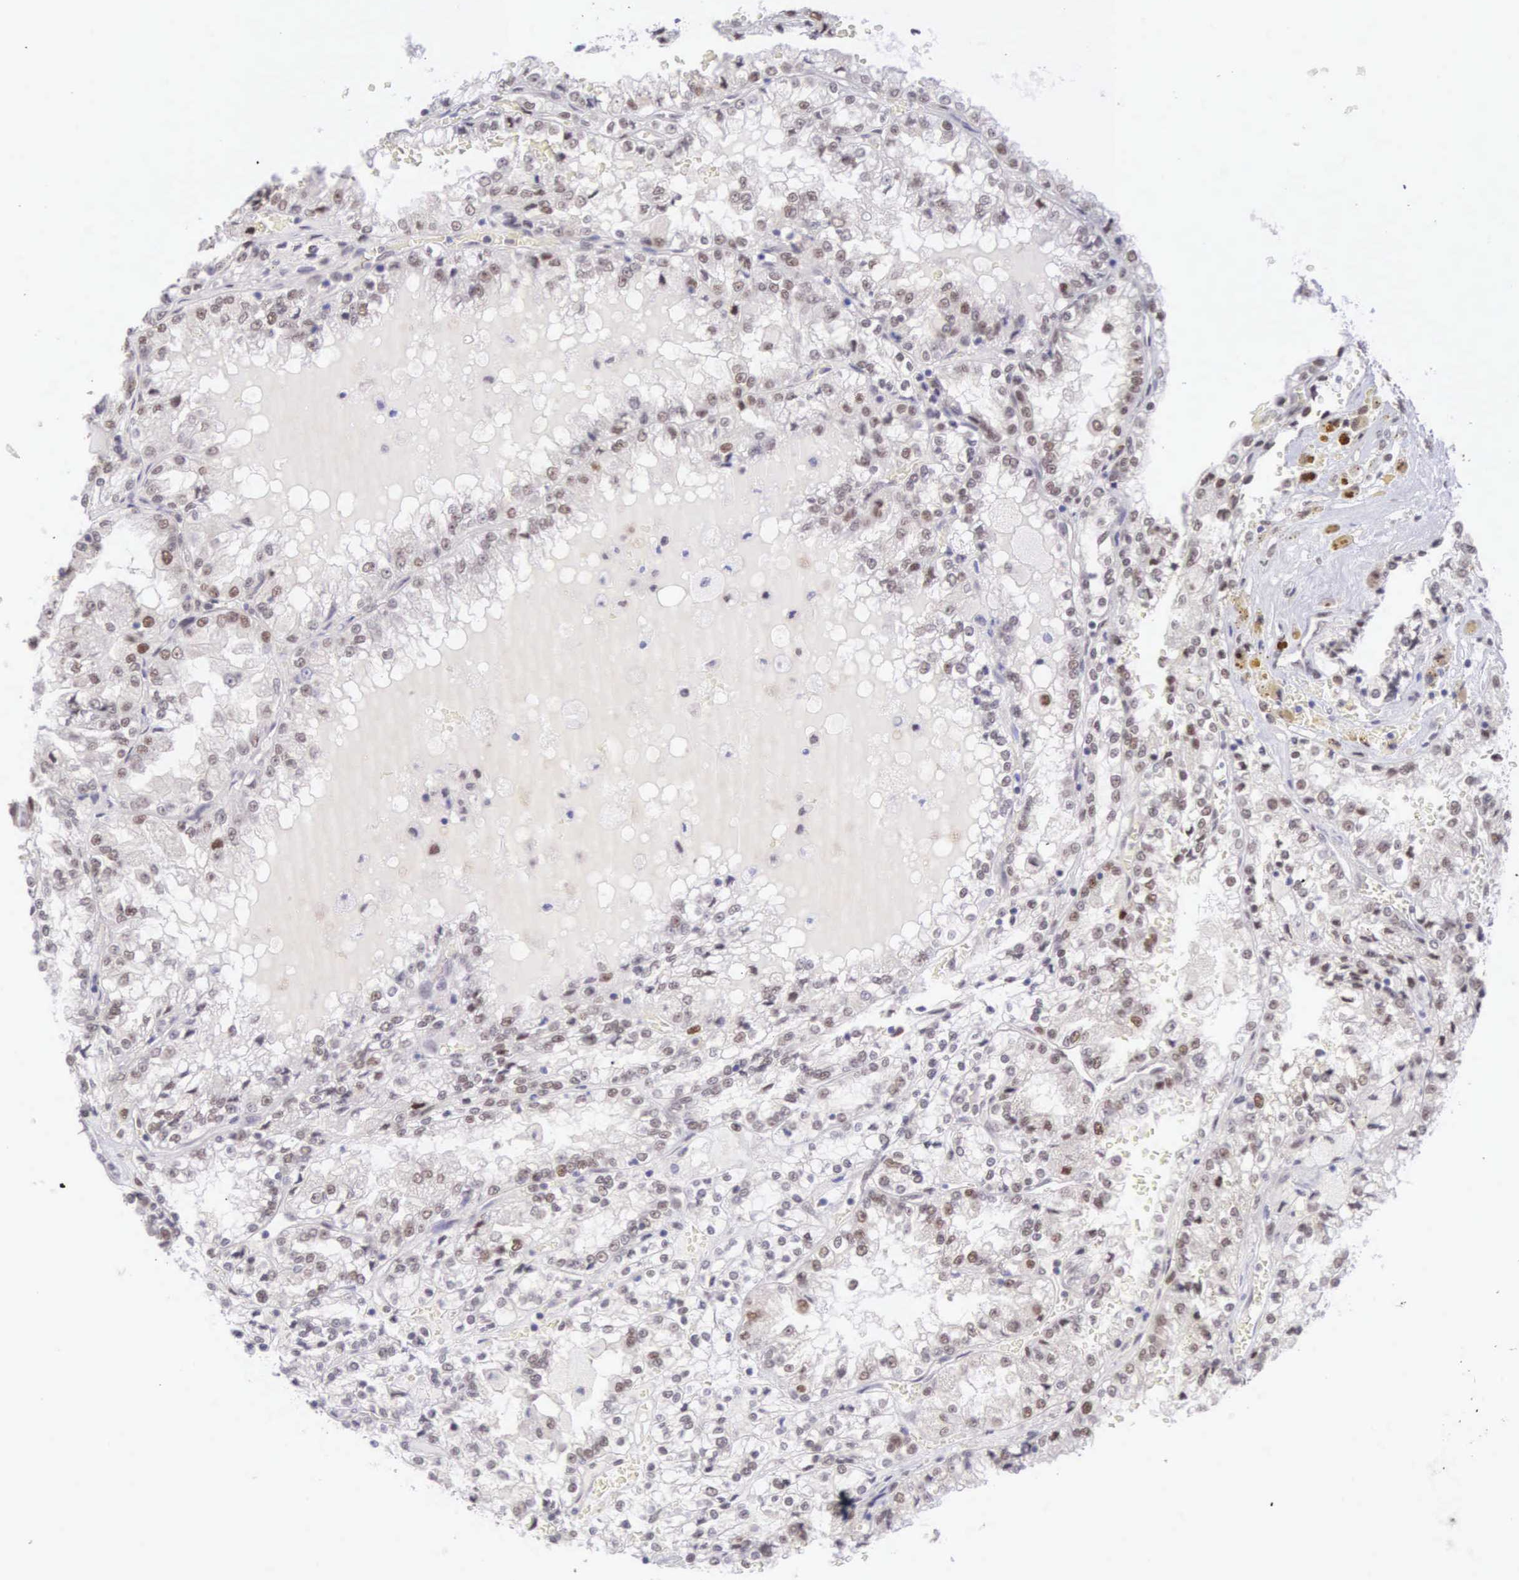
{"staining": {"intensity": "weak", "quantity": "25%-75%", "location": "nuclear"}, "tissue": "renal cancer", "cell_type": "Tumor cells", "image_type": "cancer", "snomed": [{"axis": "morphology", "description": "Adenocarcinoma, NOS"}, {"axis": "topography", "description": "Kidney"}], "caption": "Renal cancer (adenocarcinoma) was stained to show a protein in brown. There is low levels of weak nuclear positivity in about 25%-75% of tumor cells.", "gene": "CCDC117", "patient": {"sex": "female", "age": 56}}